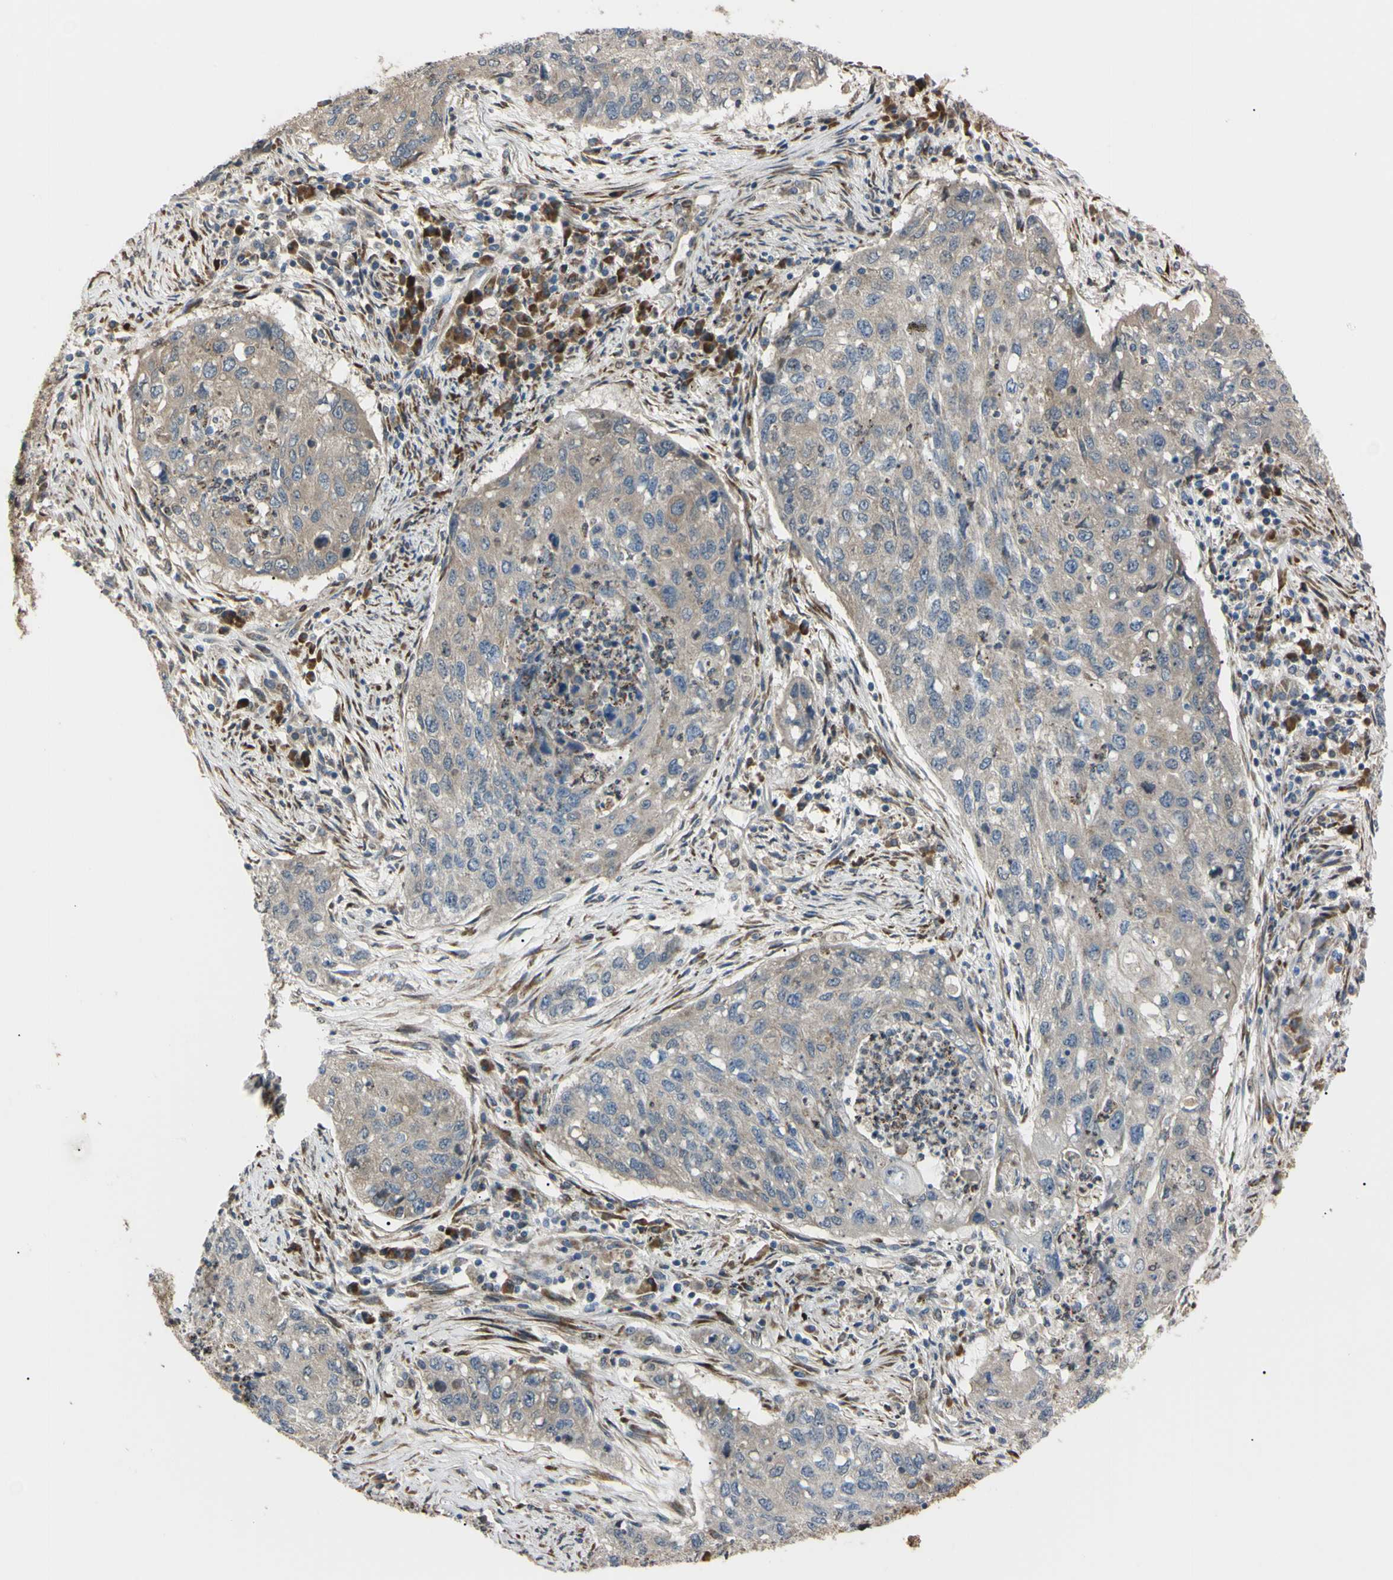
{"staining": {"intensity": "weak", "quantity": ">75%", "location": "cytoplasmic/membranous"}, "tissue": "lung cancer", "cell_type": "Tumor cells", "image_type": "cancer", "snomed": [{"axis": "morphology", "description": "Squamous cell carcinoma, NOS"}, {"axis": "topography", "description": "Lung"}], "caption": "There is low levels of weak cytoplasmic/membranous positivity in tumor cells of lung cancer, as demonstrated by immunohistochemical staining (brown color).", "gene": "EIF5A", "patient": {"sex": "female", "age": 63}}